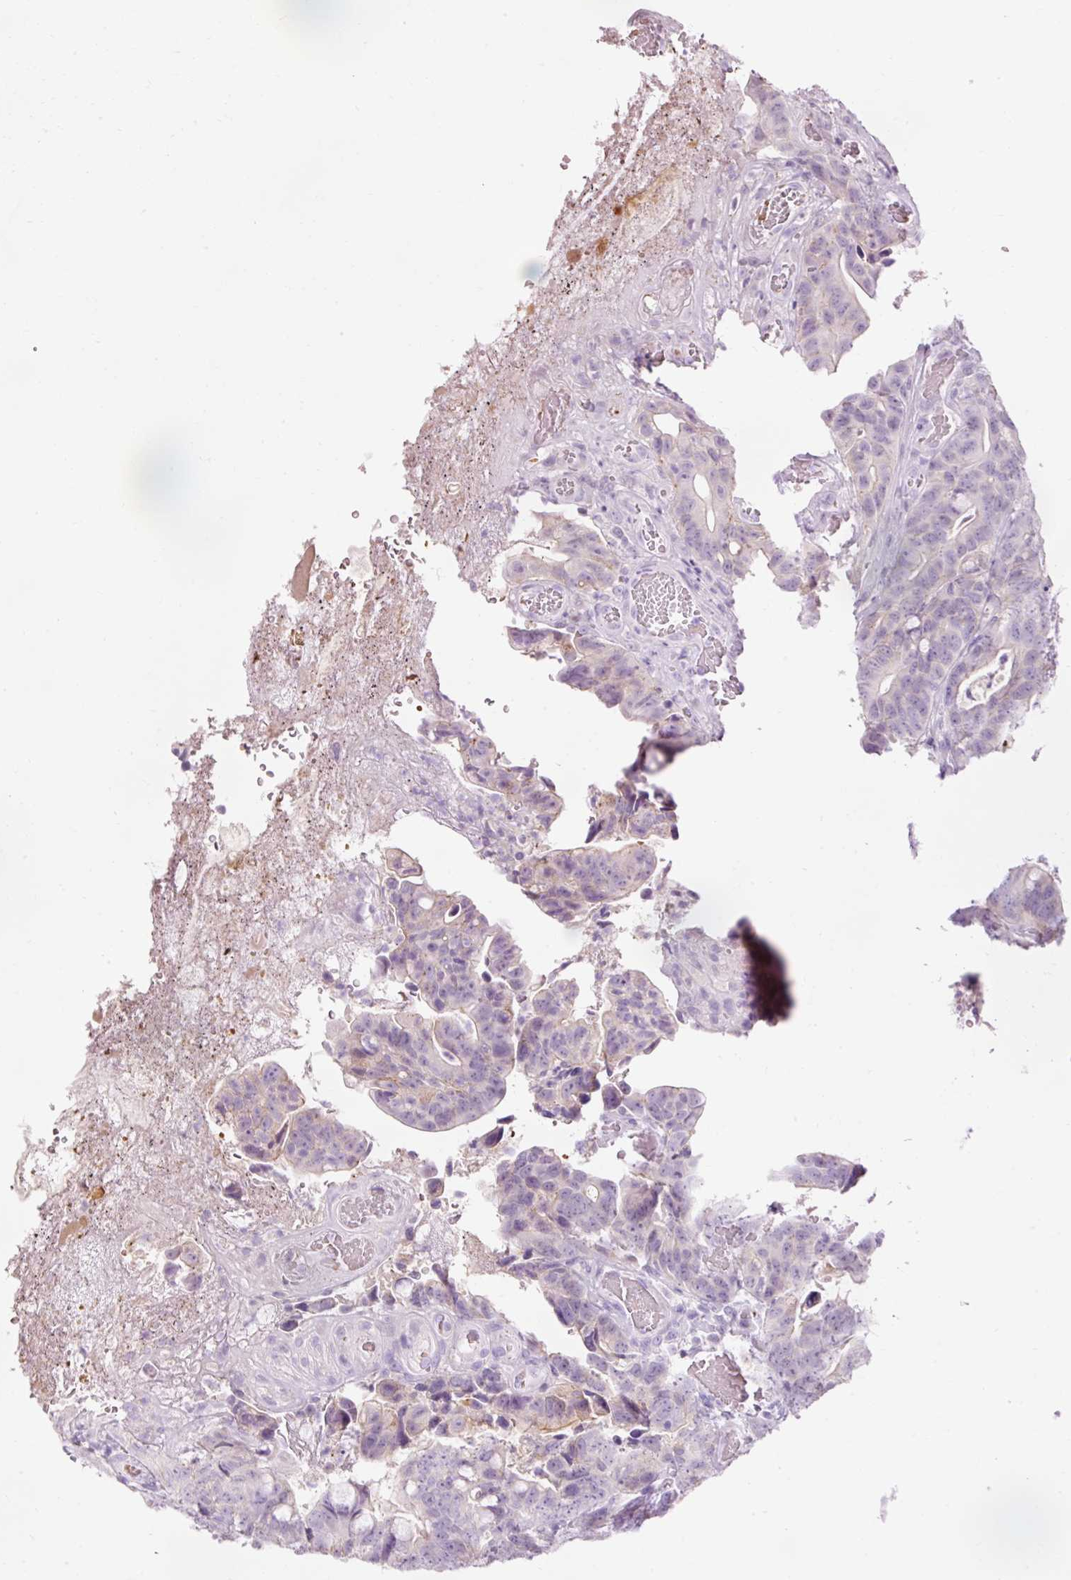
{"staining": {"intensity": "negative", "quantity": "none", "location": "none"}, "tissue": "colorectal cancer", "cell_type": "Tumor cells", "image_type": "cancer", "snomed": [{"axis": "morphology", "description": "Adenocarcinoma, NOS"}, {"axis": "topography", "description": "Colon"}], "caption": "There is no significant staining in tumor cells of adenocarcinoma (colorectal).", "gene": "DHRS11", "patient": {"sex": "female", "age": 82}}